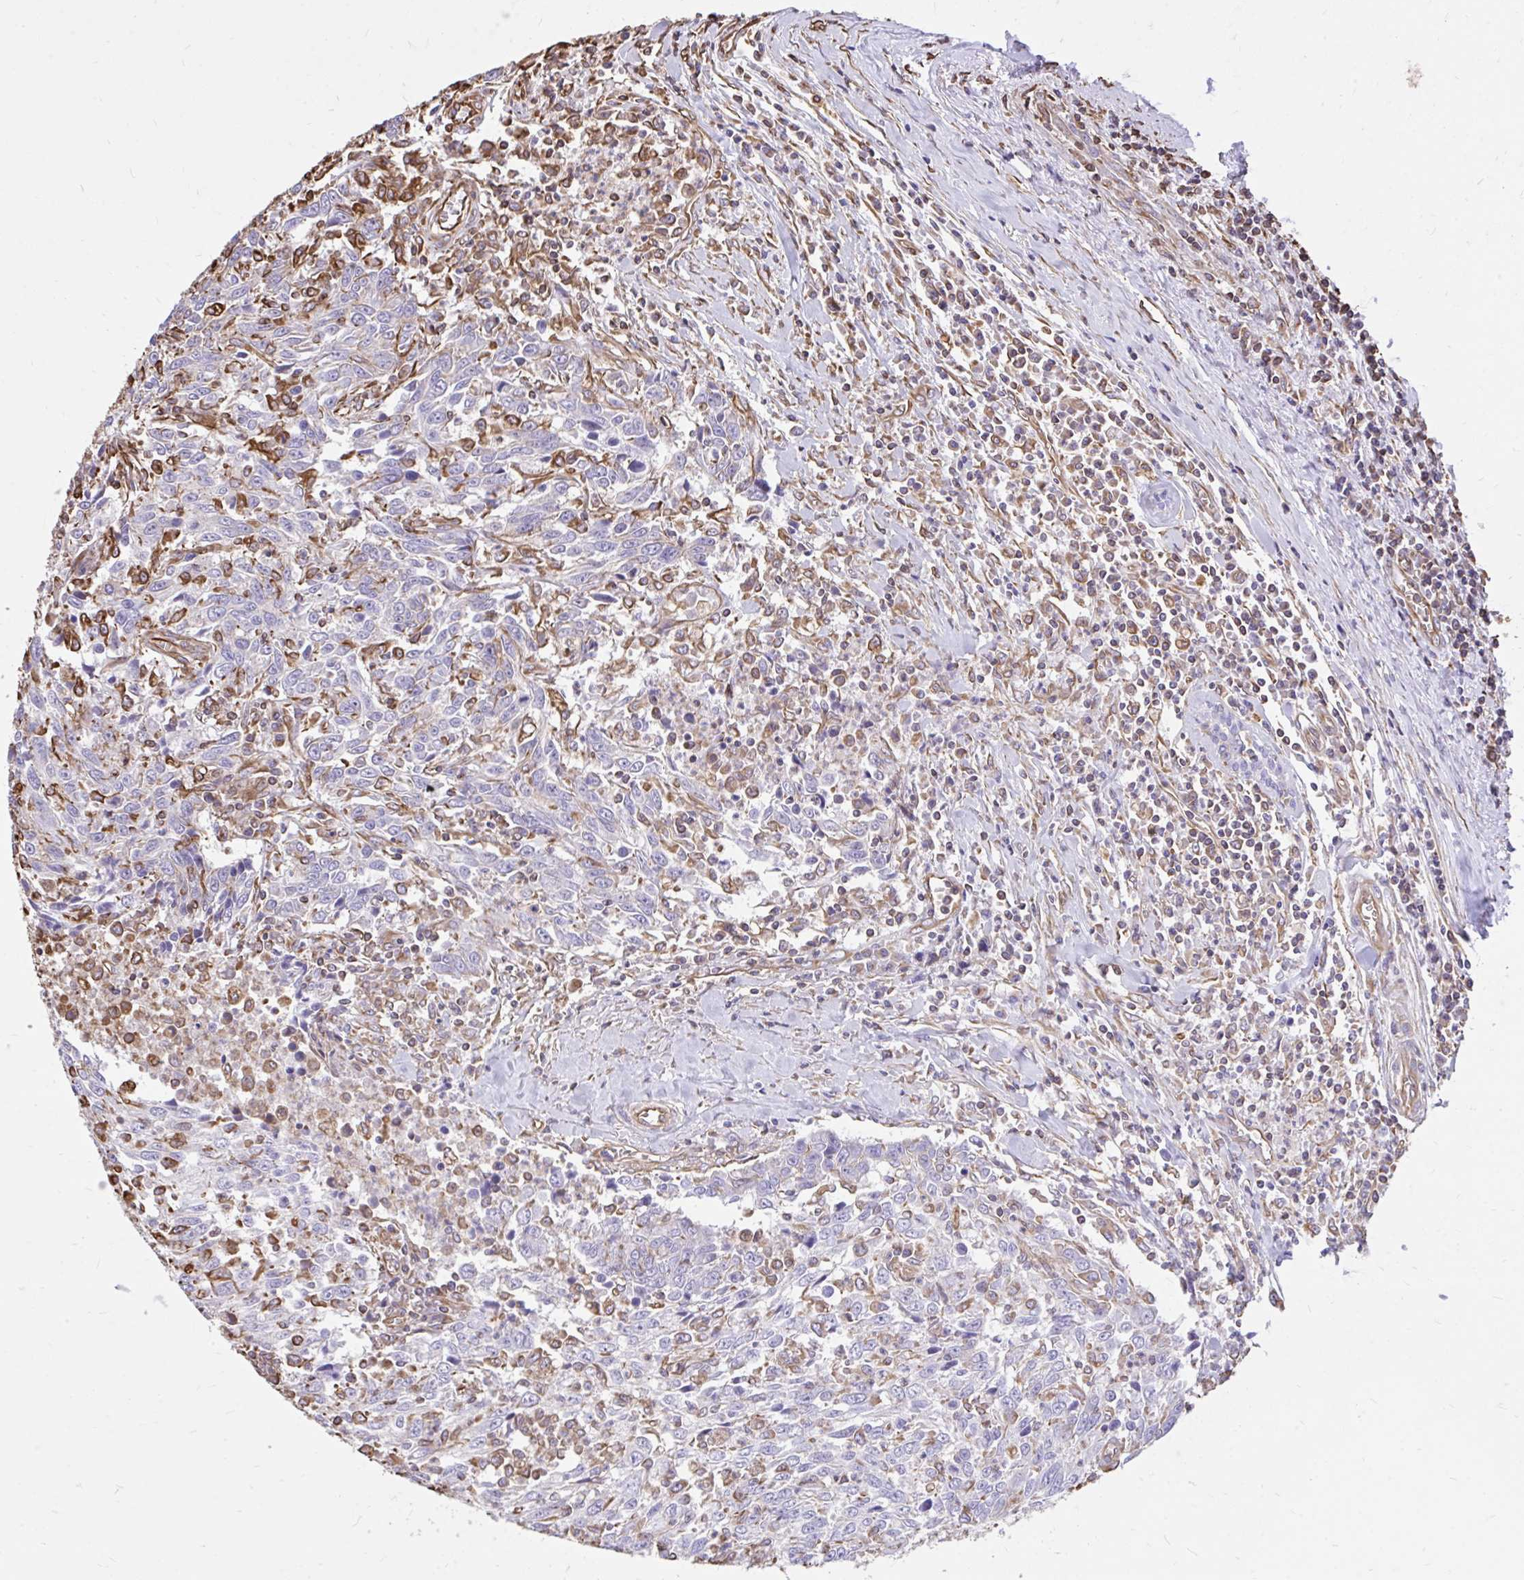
{"staining": {"intensity": "negative", "quantity": "none", "location": "none"}, "tissue": "breast cancer", "cell_type": "Tumor cells", "image_type": "cancer", "snomed": [{"axis": "morphology", "description": "Duct carcinoma"}, {"axis": "topography", "description": "Breast"}], "caption": "High power microscopy micrograph of an immunohistochemistry (IHC) histopathology image of breast cancer, revealing no significant positivity in tumor cells.", "gene": "RNF103", "patient": {"sex": "female", "age": 50}}